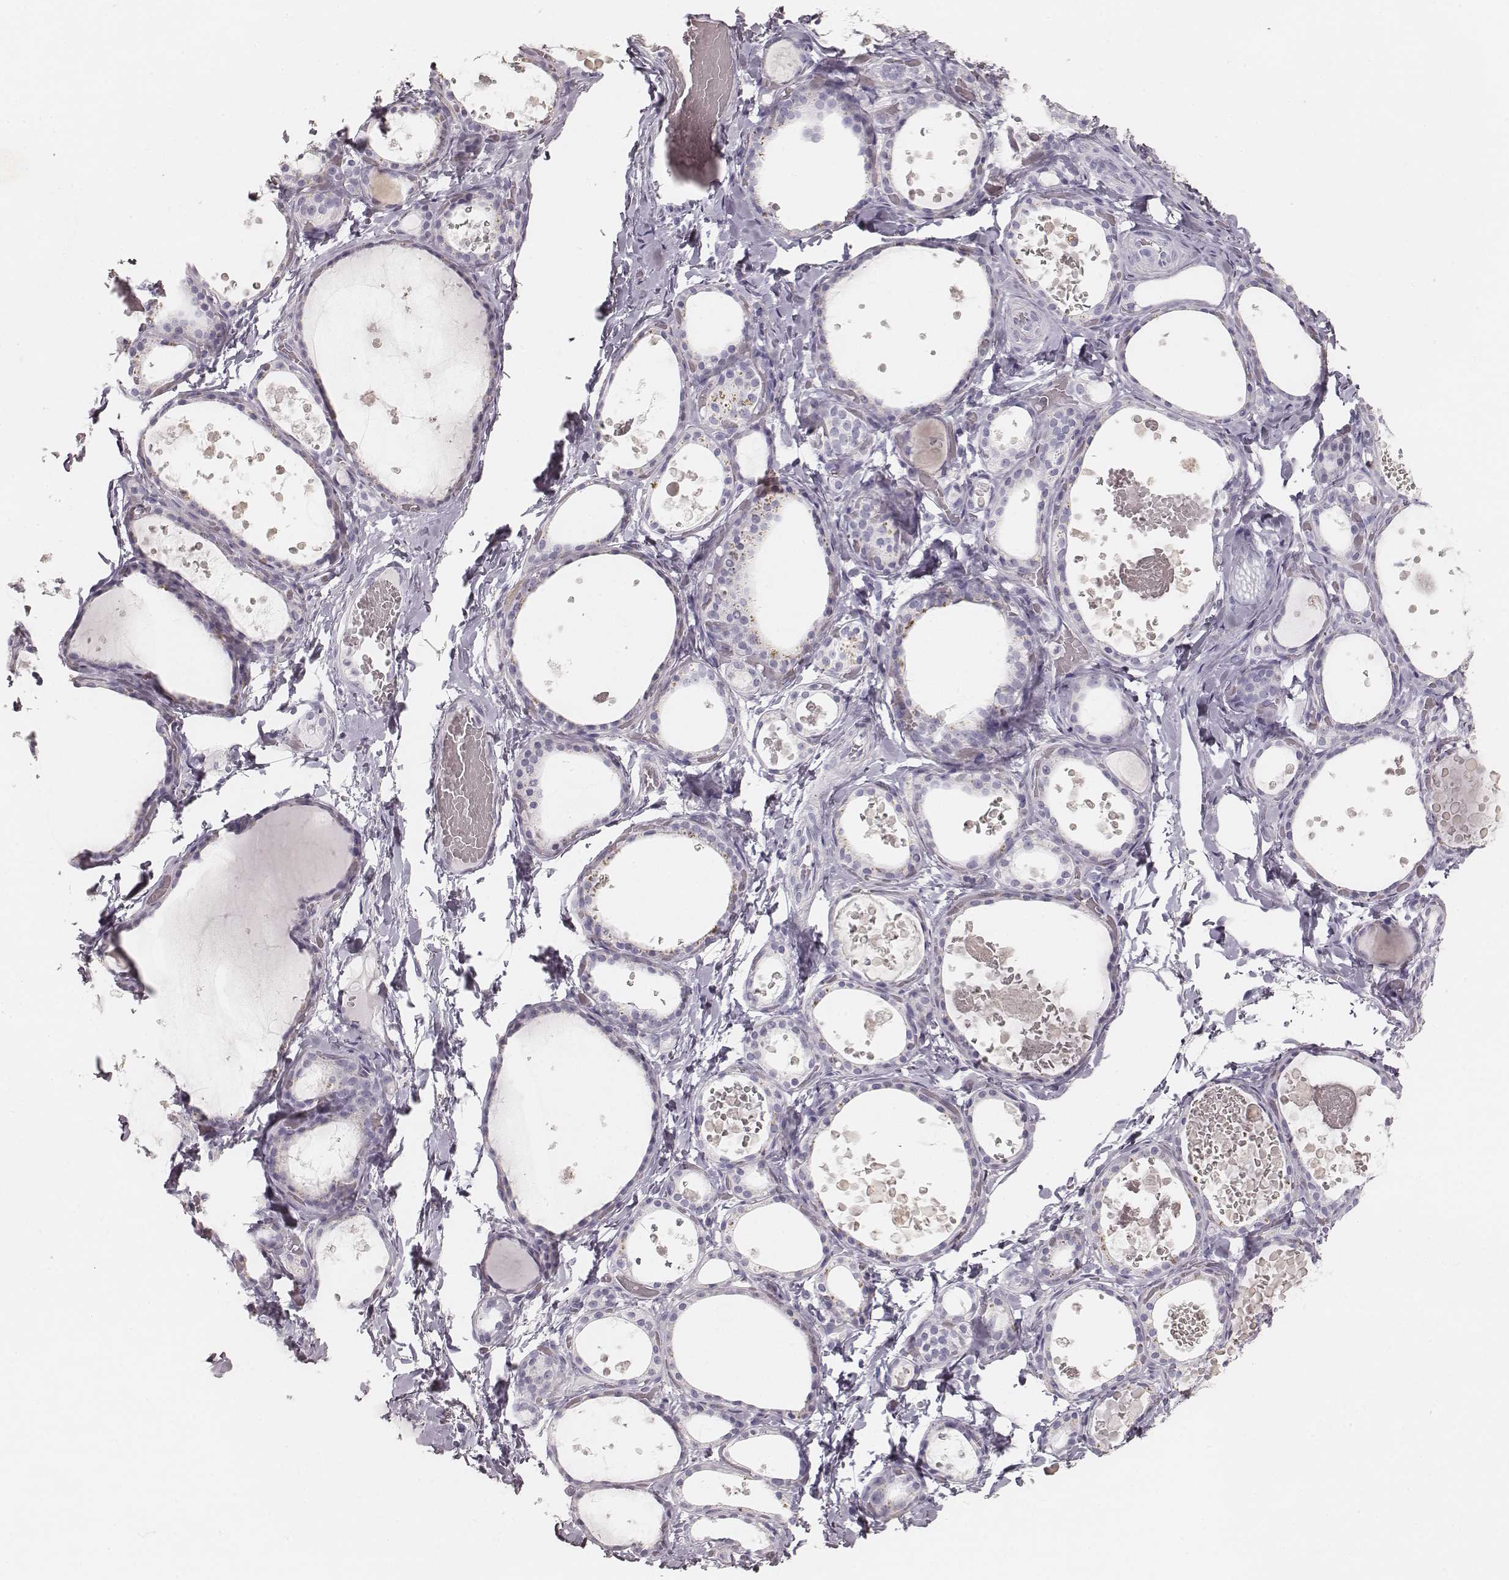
{"staining": {"intensity": "negative", "quantity": "none", "location": "none"}, "tissue": "thyroid gland", "cell_type": "Glandular cells", "image_type": "normal", "snomed": [{"axis": "morphology", "description": "Normal tissue, NOS"}, {"axis": "topography", "description": "Thyroid gland"}], "caption": "DAB immunohistochemical staining of unremarkable thyroid gland displays no significant positivity in glandular cells.", "gene": "KRT34", "patient": {"sex": "female", "age": 56}}